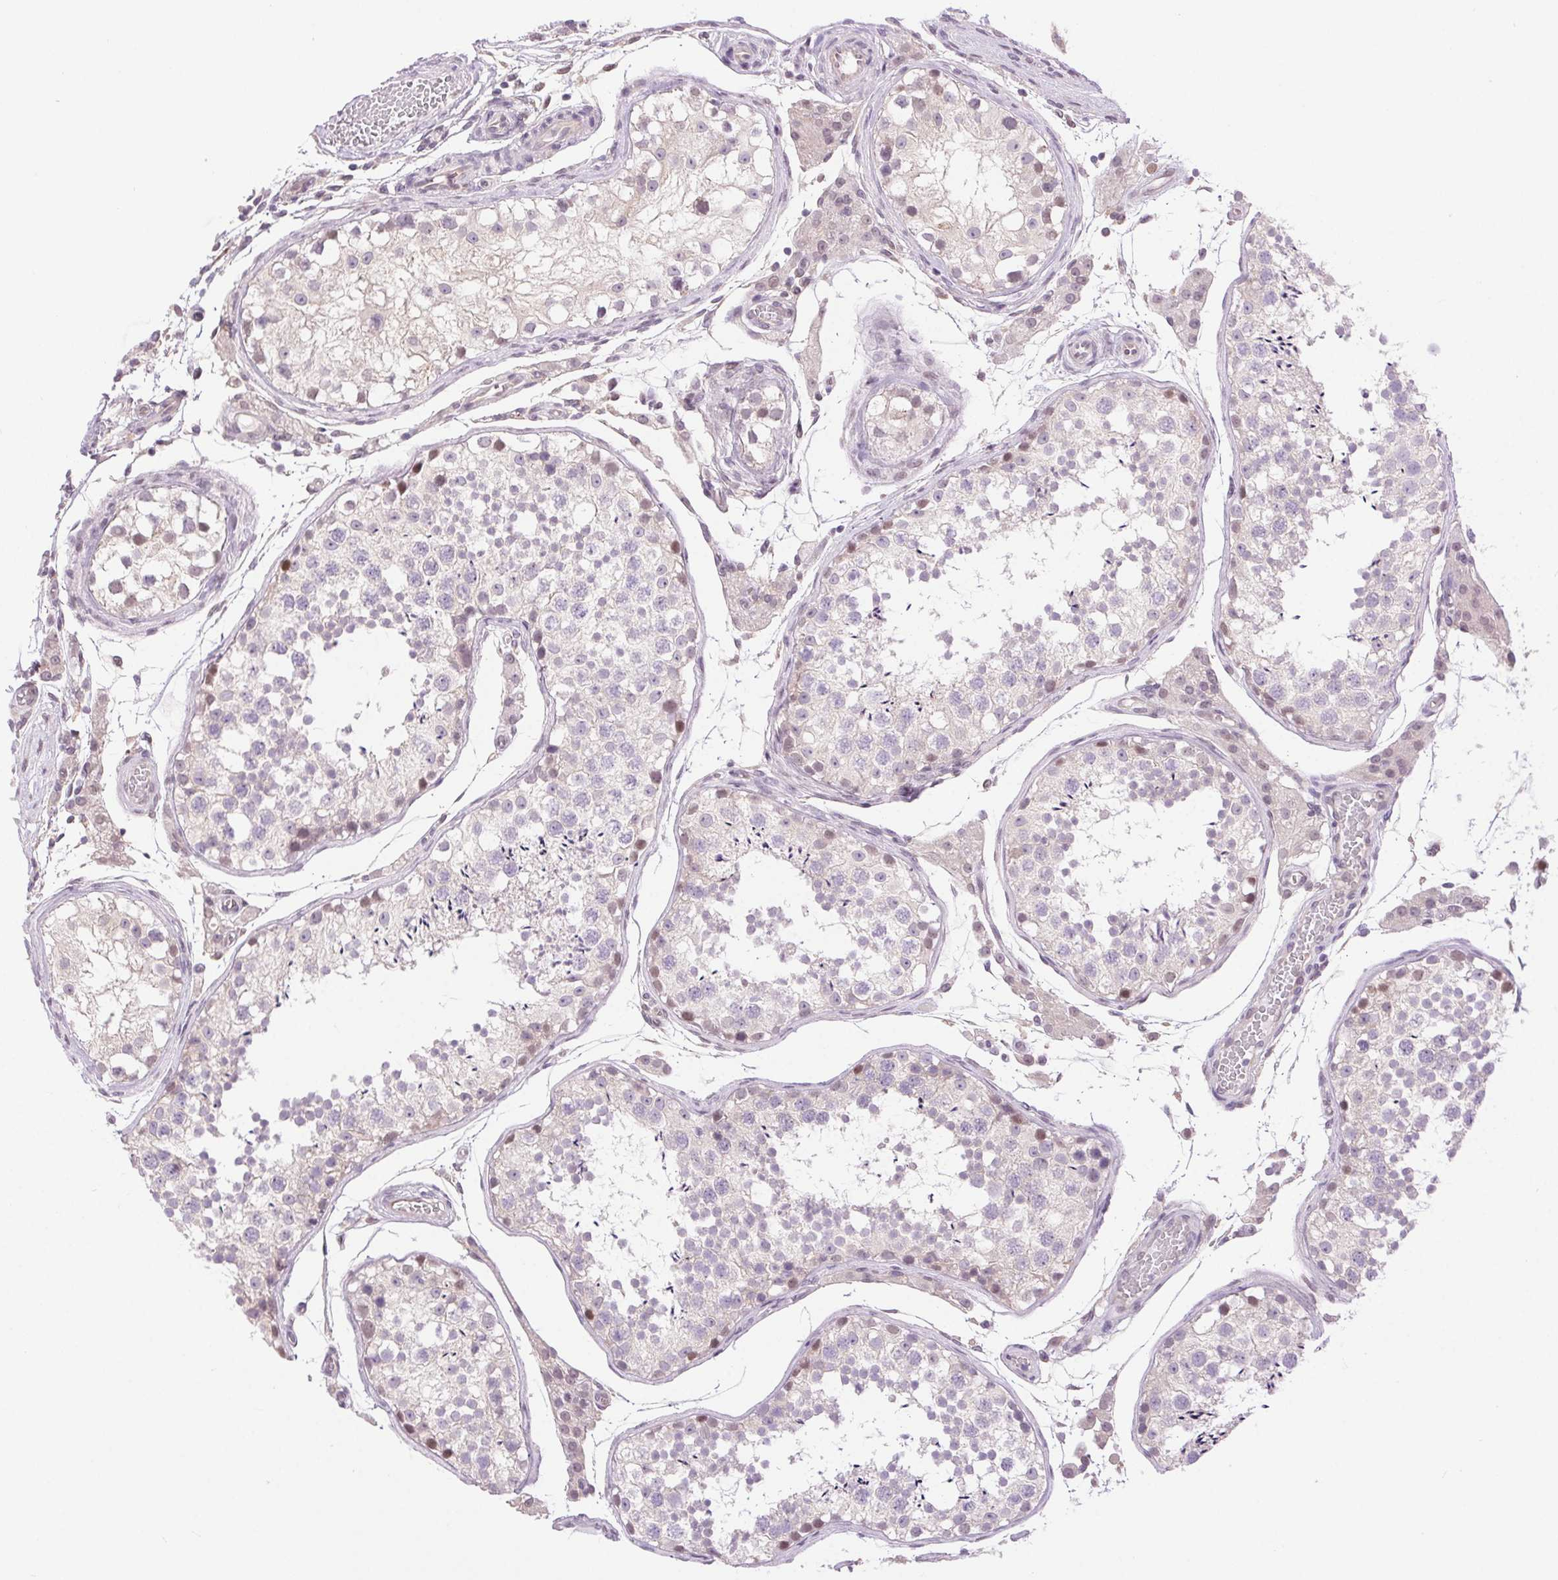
{"staining": {"intensity": "weak", "quantity": "<25%", "location": "nuclear"}, "tissue": "testis", "cell_type": "Cells in seminiferous ducts", "image_type": "normal", "snomed": [{"axis": "morphology", "description": "Normal tissue, NOS"}, {"axis": "morphology", "description": "Seminoma, NOS"}, {"axis": "topography", "description": "Testis"}], "caption": "Testis stained for a protein using immunohistochemistry displays no expression cells in seminiferous ducts.", "gene": "SYT11", "patient": {"sex": "male", "age": 29}}